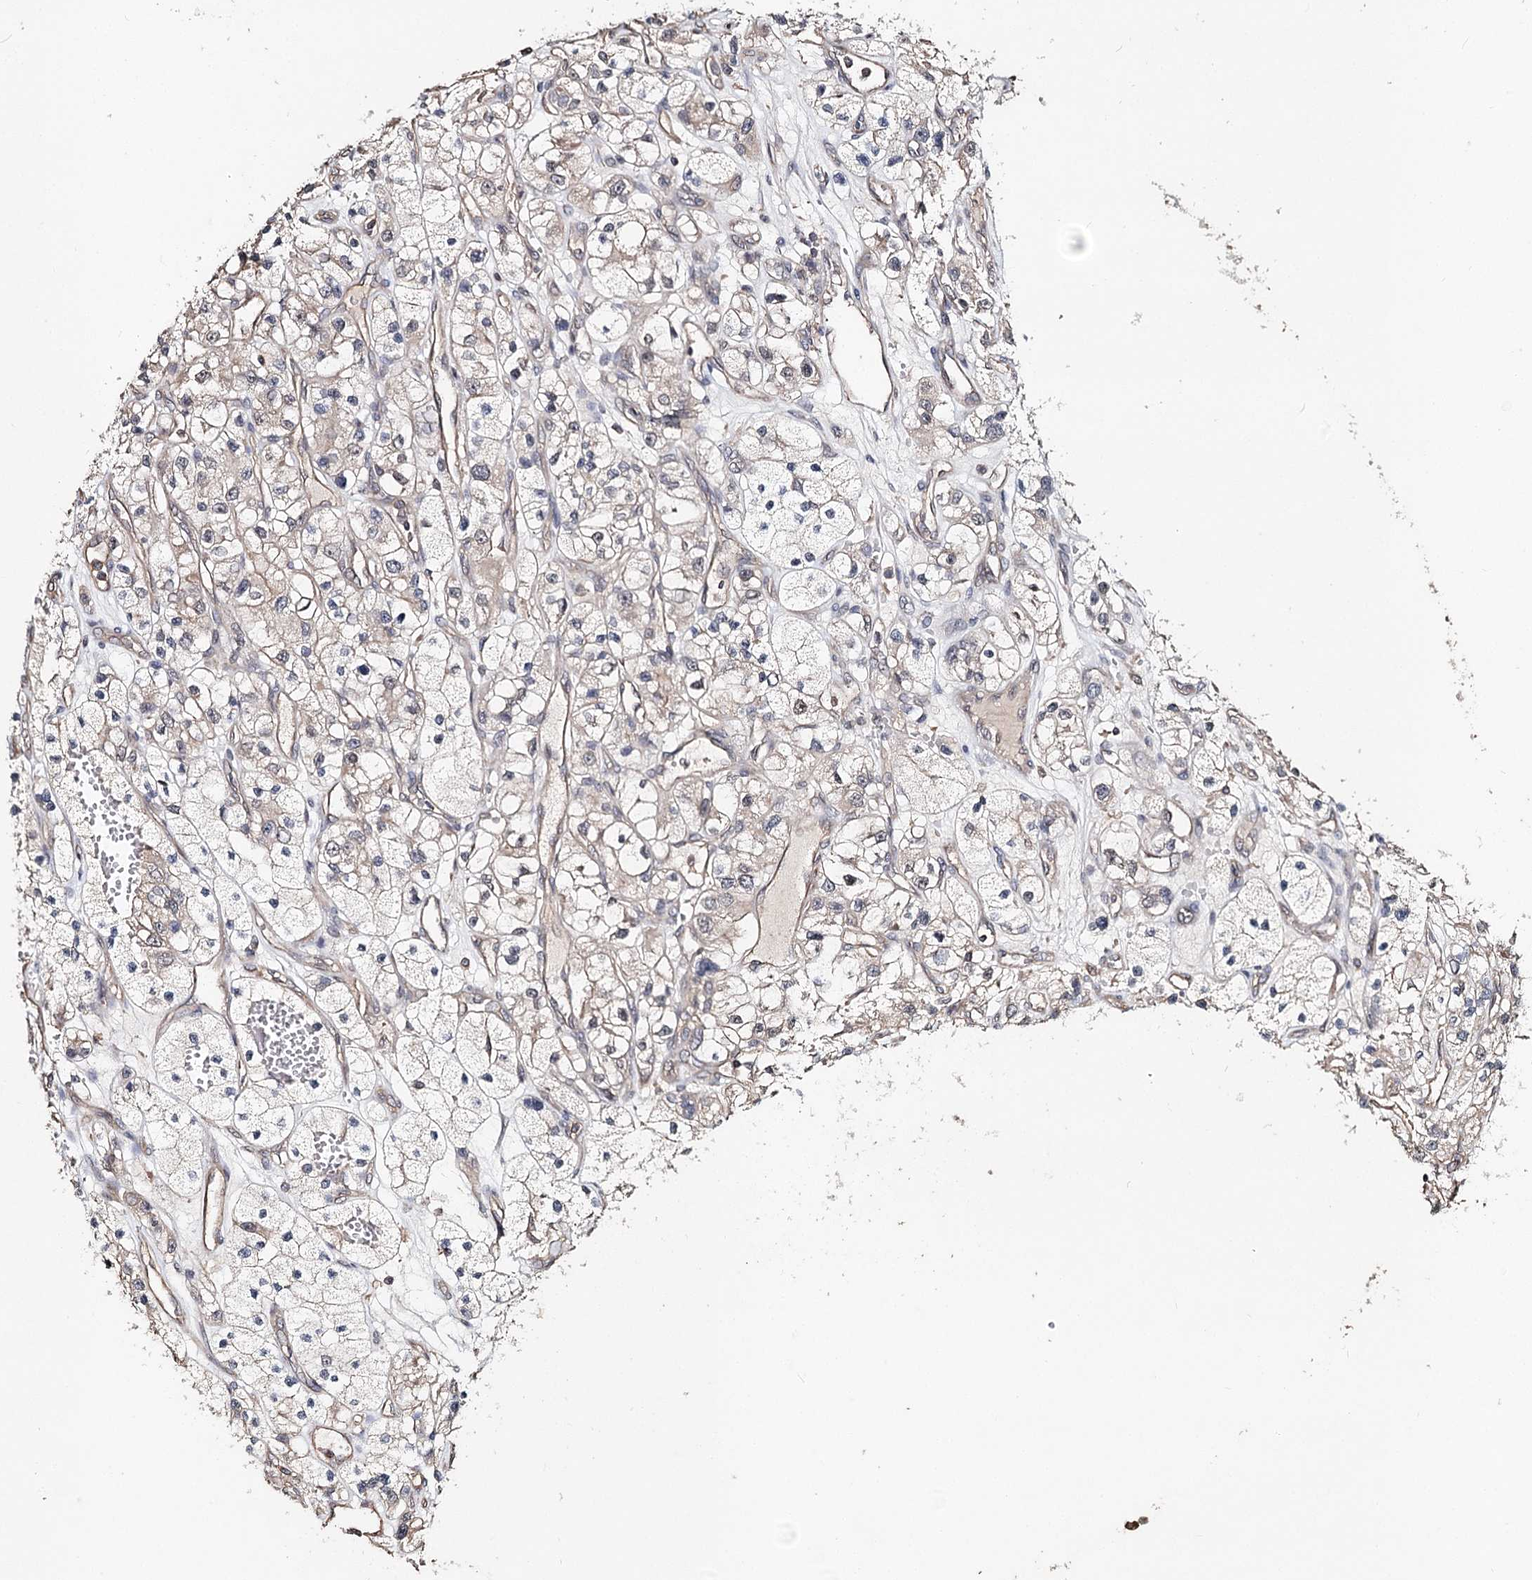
{"staining": {"intensity": "negative", "quantity": "none", "location": "none"}, "tissue": "renal cancer", "cell_type": "Tumor cells", "image_type": "cancer", "snomed": [{"axis": "morphology", "description": "Adenocarcinoma, NOS"}, {"axis": "topography", "description": "Kidney"}], "caption": "Immunohistochemical staining of renal cancer (adenocarcinoma) shows no significant staining in tumor cells. Nuclei are stained in blue.", "gene": "NOPCHAP1", "patient": {"sex": "female", "age": 57}}